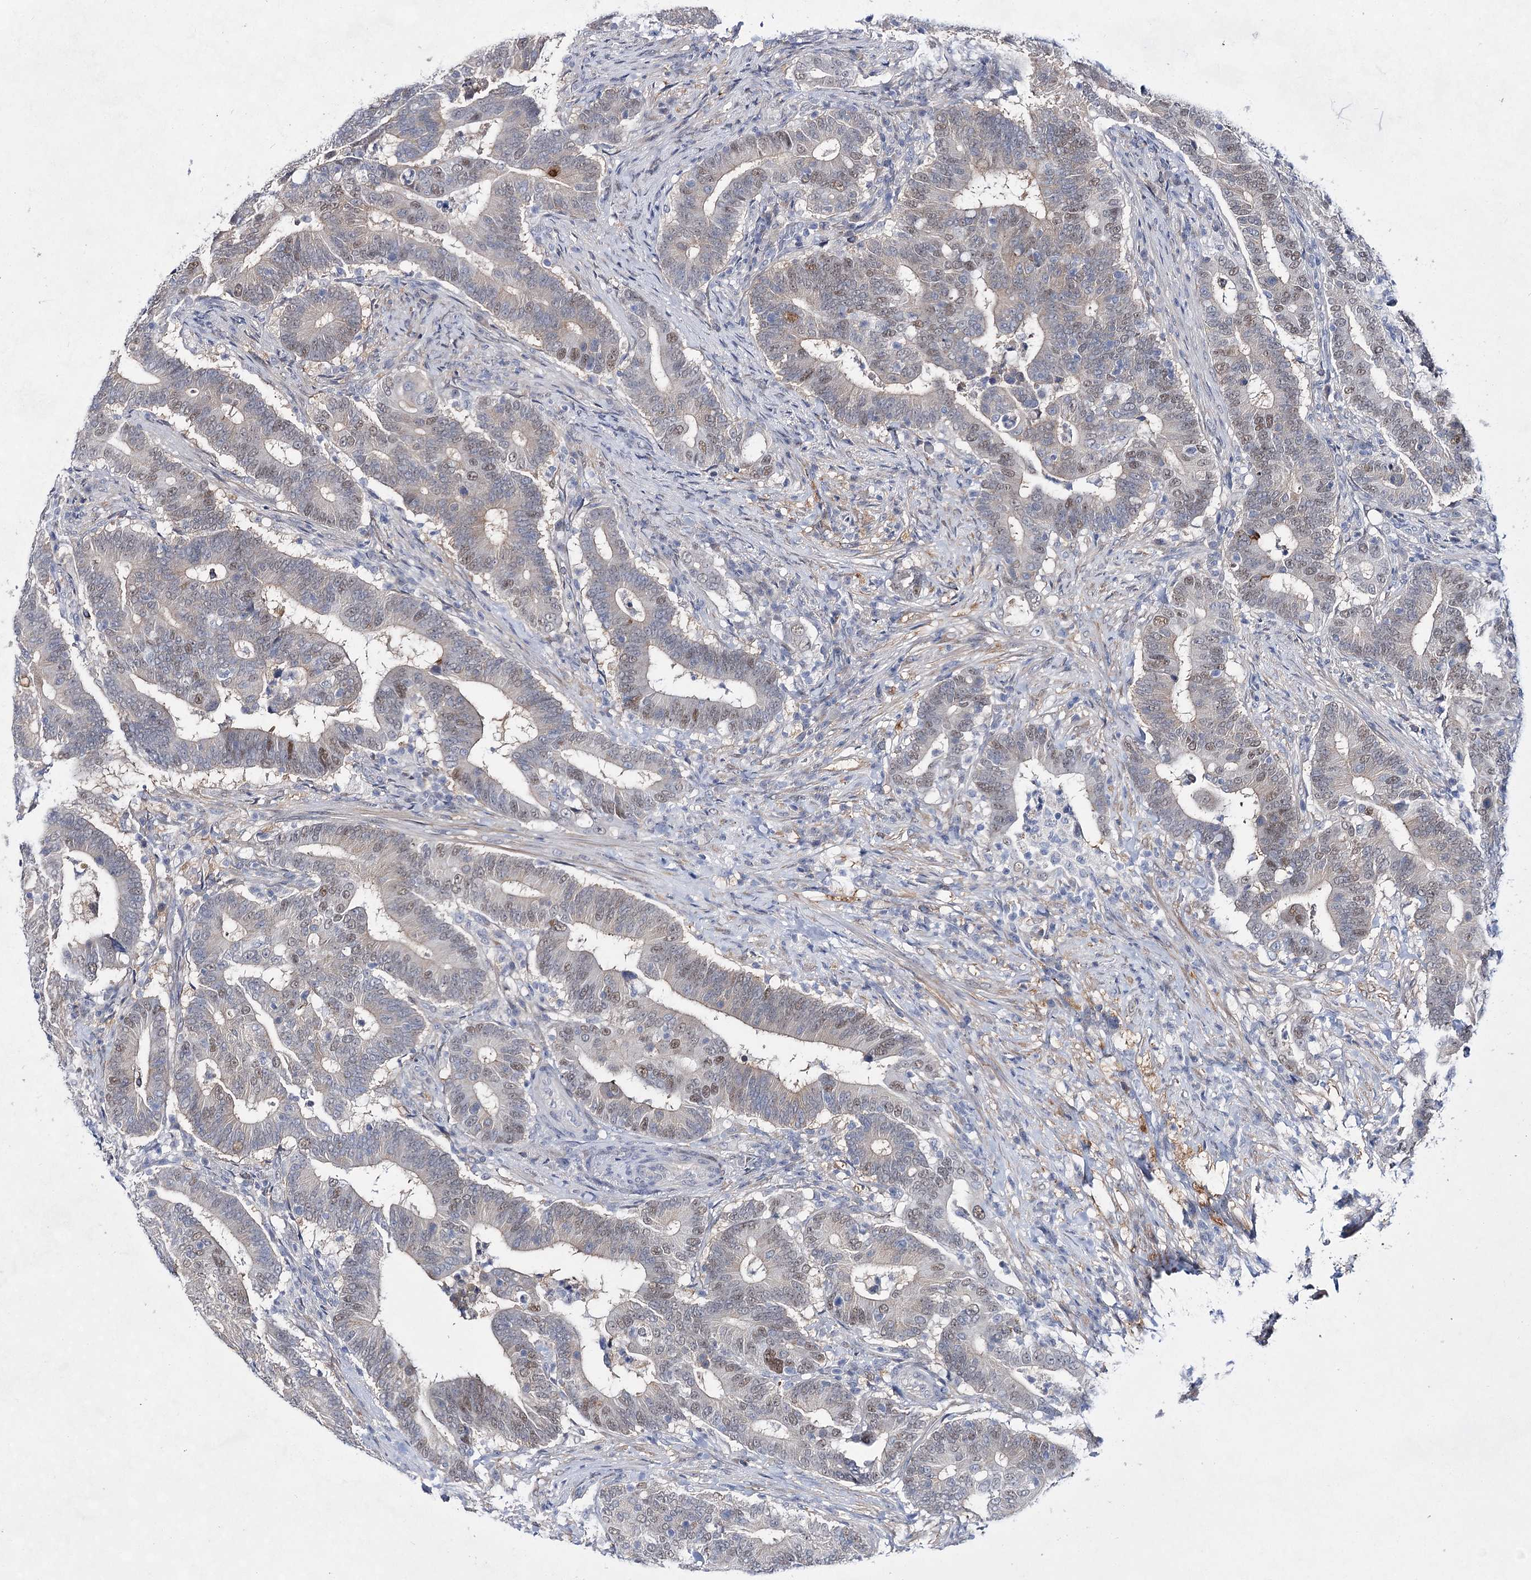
{"staining": {"intensity": "moderate", "quantity": "25%-75%", "location": "nuclear"}, "tissue": "colorectal cancer", "cell_type": "Tumor cells", "image_type": "cancer", "snomed": [{"axis": "morphology", "description": "Adenocarcinoma, NOS"}, {"axis": "topography", "description": "Colon"}], "caption": "DAB (3,3'-diaminobenzidine) immunohistochemical staining of human colorectal adenocarcinoma displays moderate nuclear protein staining in about 25%-75% of tumor cells.", "gene": "UGDH", "patient": {"sex": "female", "age": 66}}